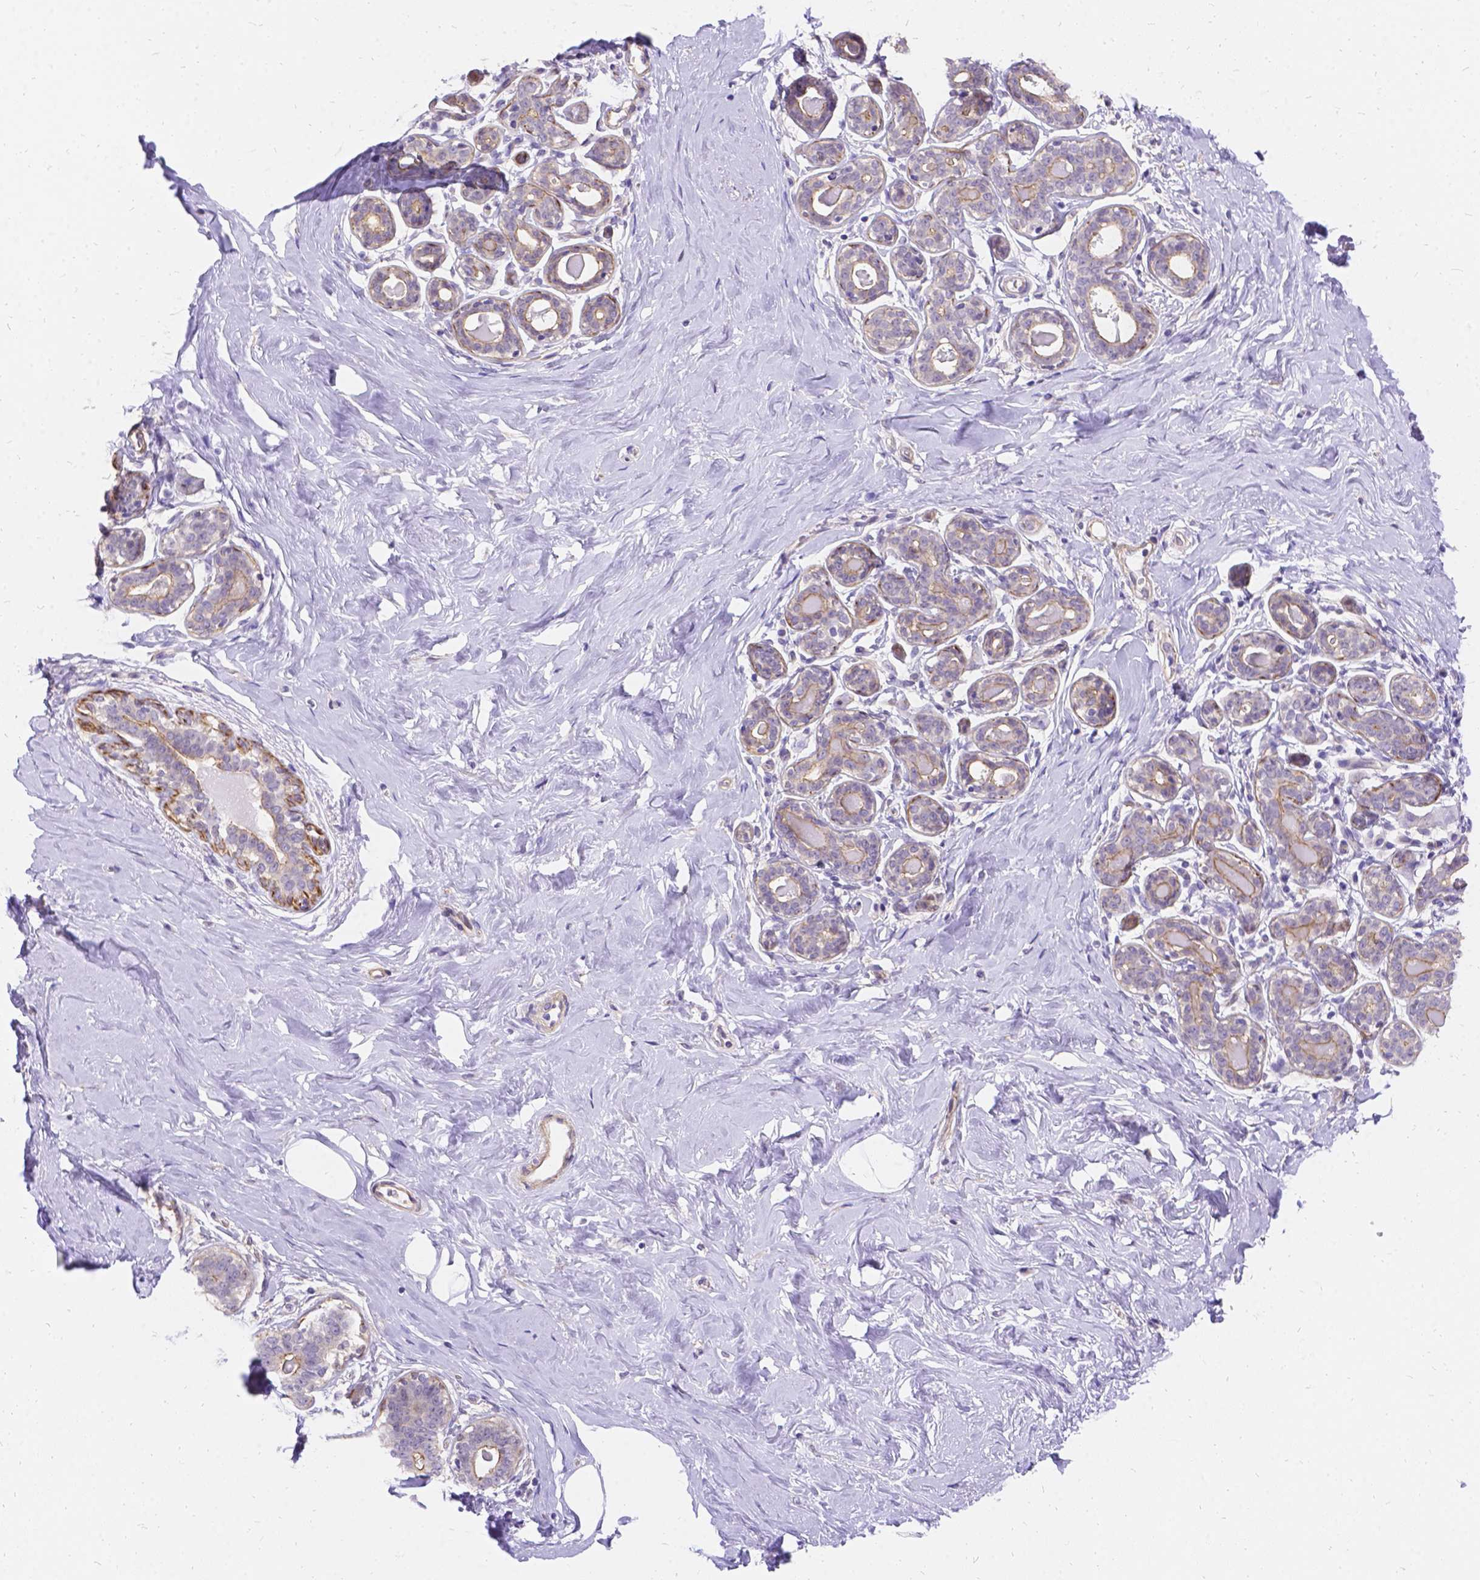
{"staining": {"intensity": "negative", "quantity": "none", "location": "none"}, "tissue": "breast", "cell_type": "Adipocytes", "image_type": "normal", "snomed": [{"axis": "morphology", "description": "Normal tissue, NOS"}, {"axis": "topography", "description": "Skin"}, {"axis": "topography", "description": "Breast"}], "caption": "Adipocytes show no significant protein expression in benign breast. (Immunohistochemistry, brightfield microscopy, high magnification).", "gene": "PALS1", "patient": {"sex": "female", "age": 43}}